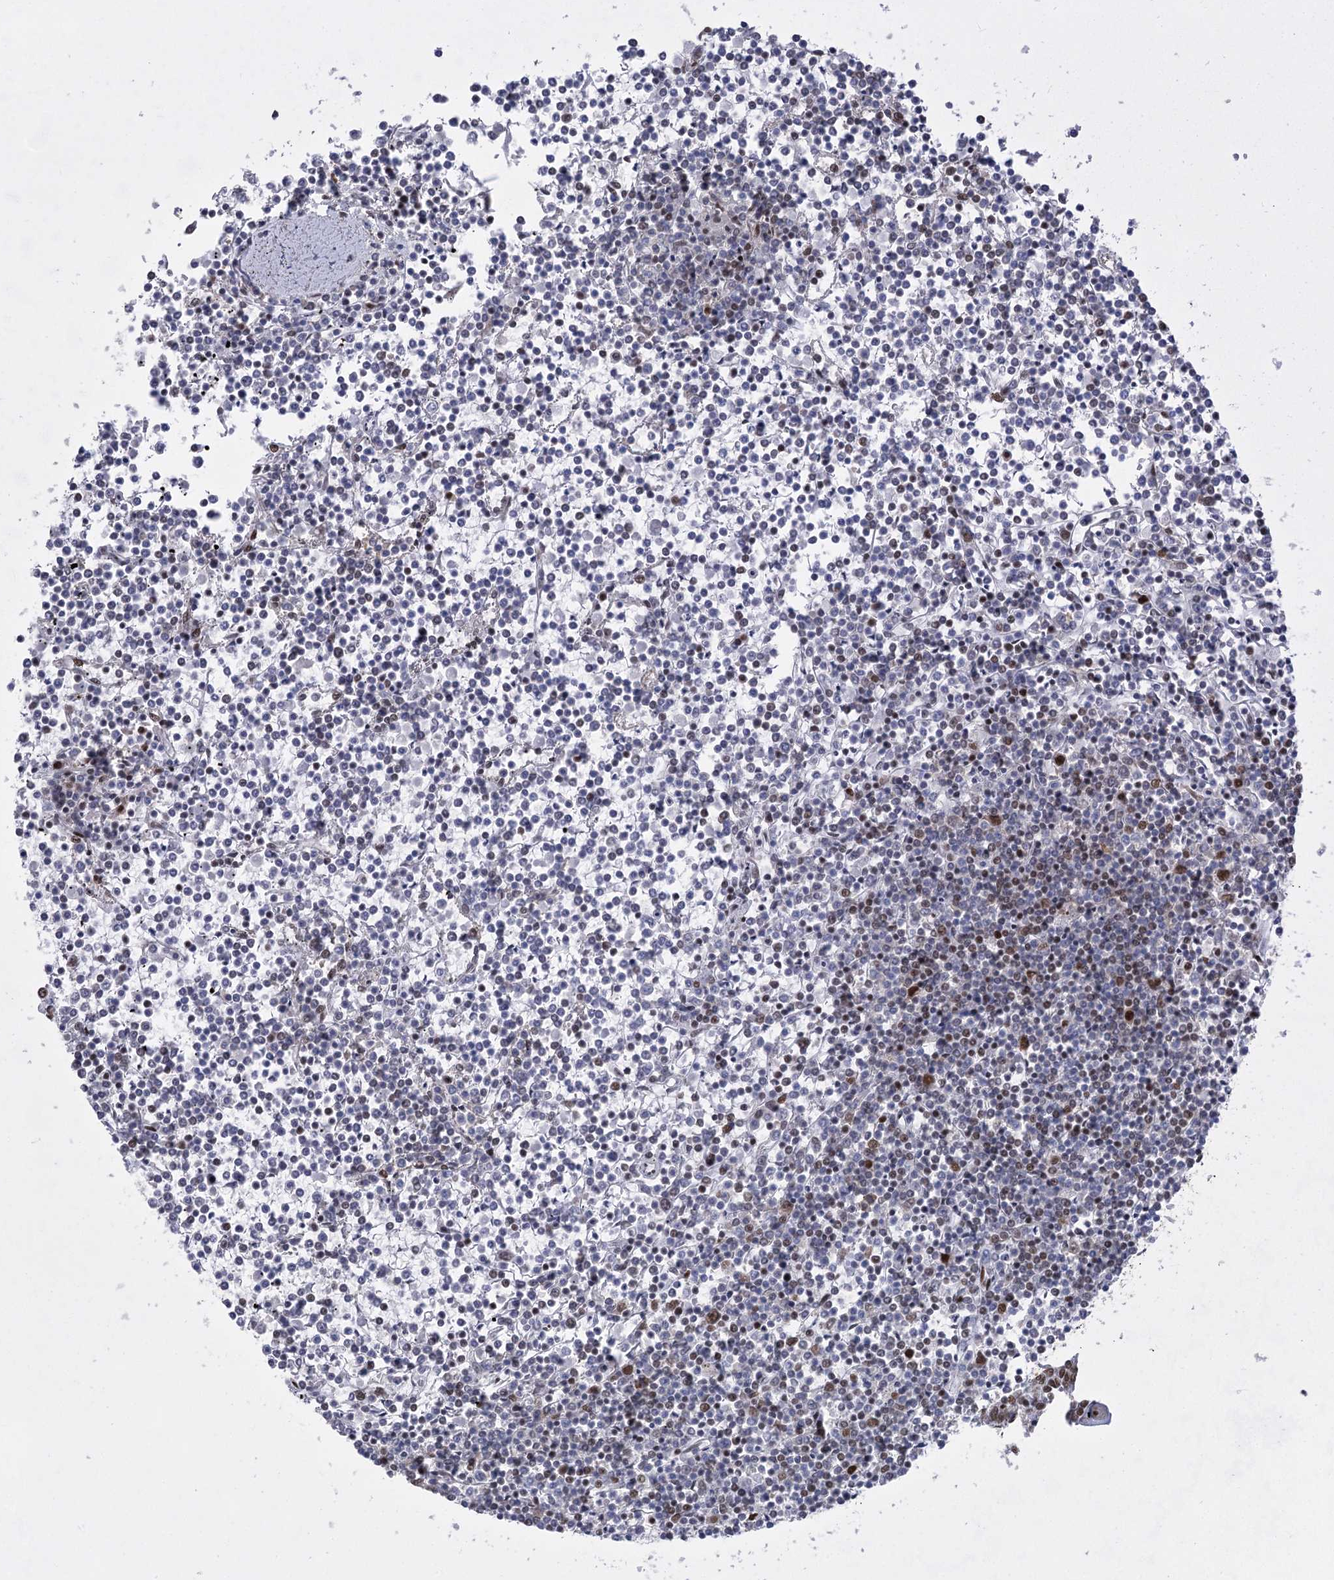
{"staining": {"intensity": "negative", "quantity": "none", "location": "none"}, "tissue": "lymphoma", "cell_type": "Tumor cells", "image_type": "cancer", "snomed": [{"axis": "morphology", "description": "Malignant lymphoma, non-Hodgkin's type, Low grade"}, {"axis": "topography", "description": "Spleen"}], "caption": "Immunohistochemistry of lymphoma reveals no positivity in tumor cells.", "gene": "ZCCHC8", "patient": {"sex": "female", "age": 19}}